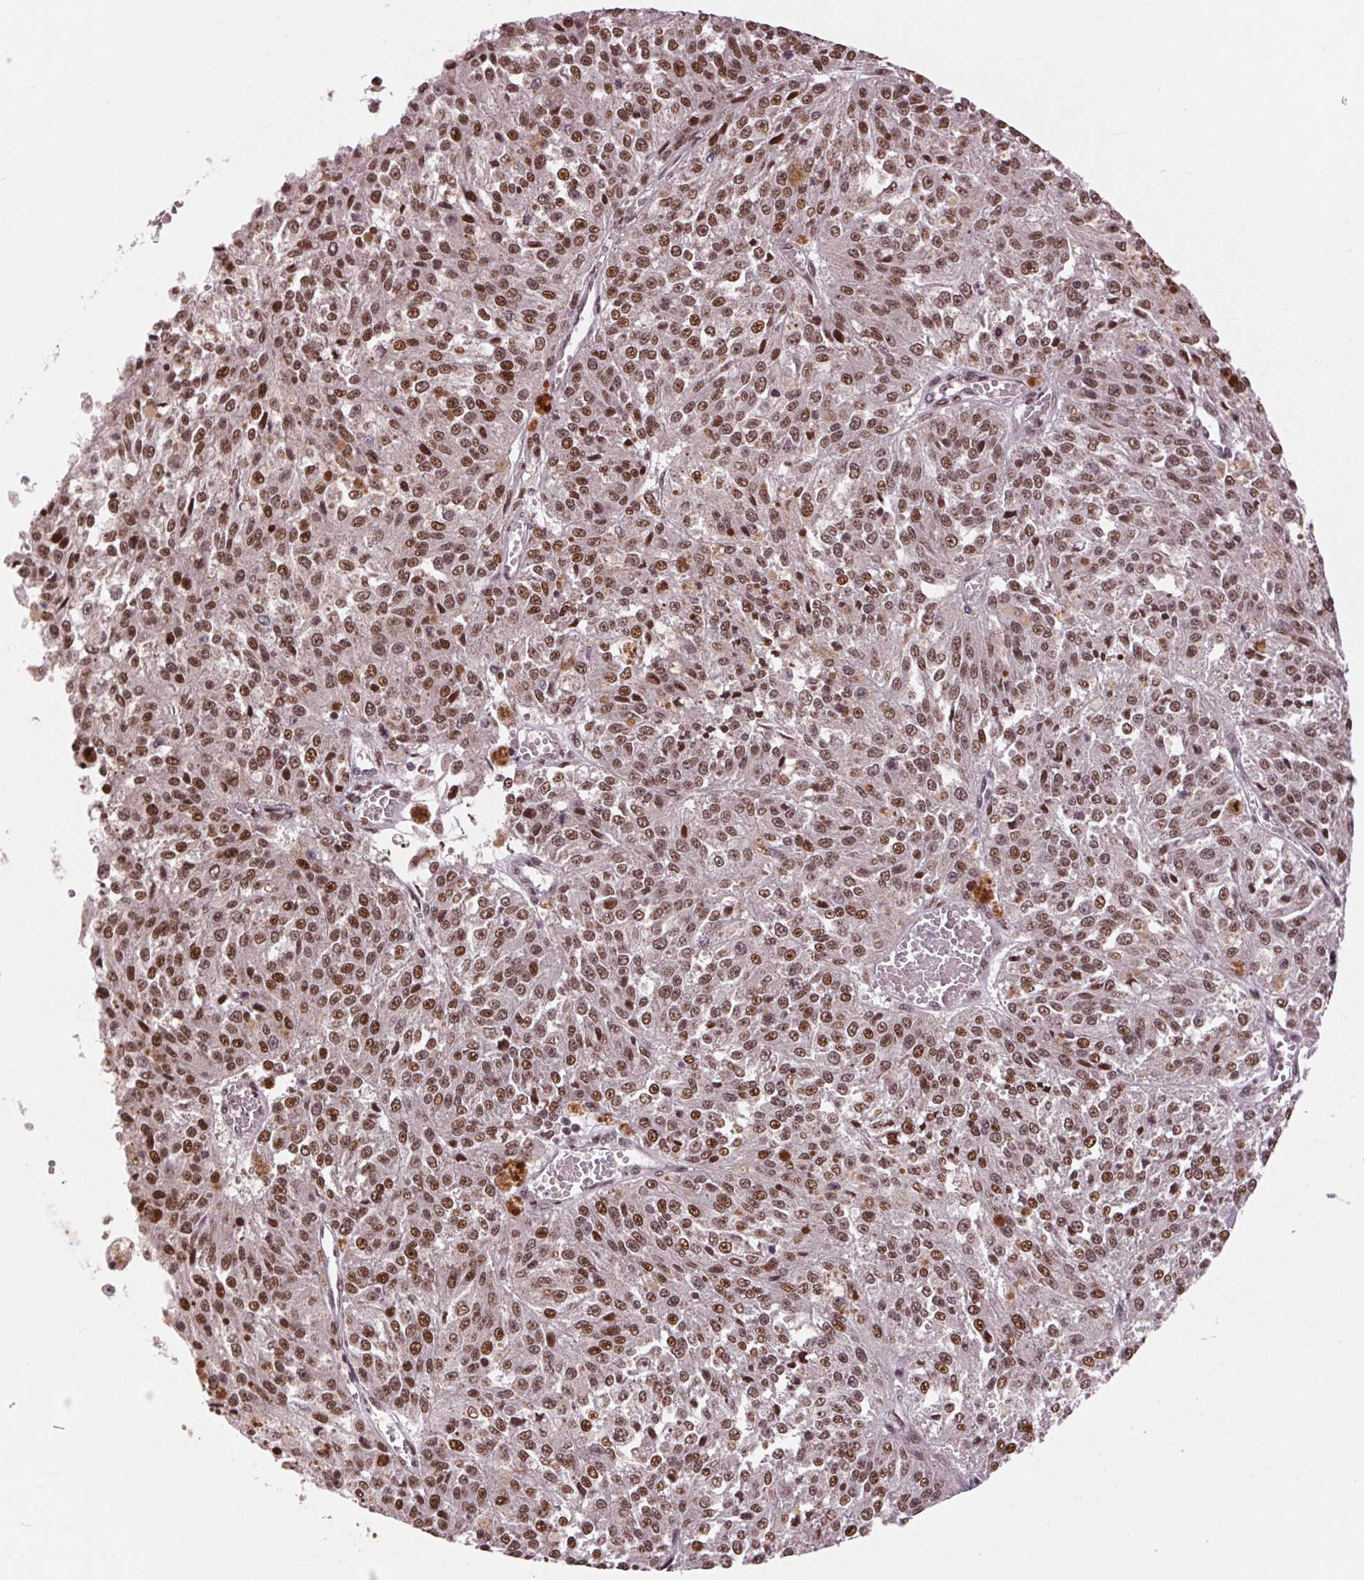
{"staining": {"intensity": "moderate", "quantity": ">75%", "location": "nuclear"}, "tissue": "melanoma", "cell_type": "Tumor cells", "image_type": "cancer", "snomed": [{"axis": "morphology", "description": "Malignant melanoma, Metastatic site"}, {"axis": "topography", "description": "Lymph node"}], "caption": "Protein positivity by immunohistochemistry (IHC) exhibits moderate nuclear expression in about >75% of tumor cells in malignant melanoma (metastatic site). (Brightfield microscopy of DAB IHC at high magnification).", "gene": "RAD23A", "patient": {"sex": "female", "age": 64}}